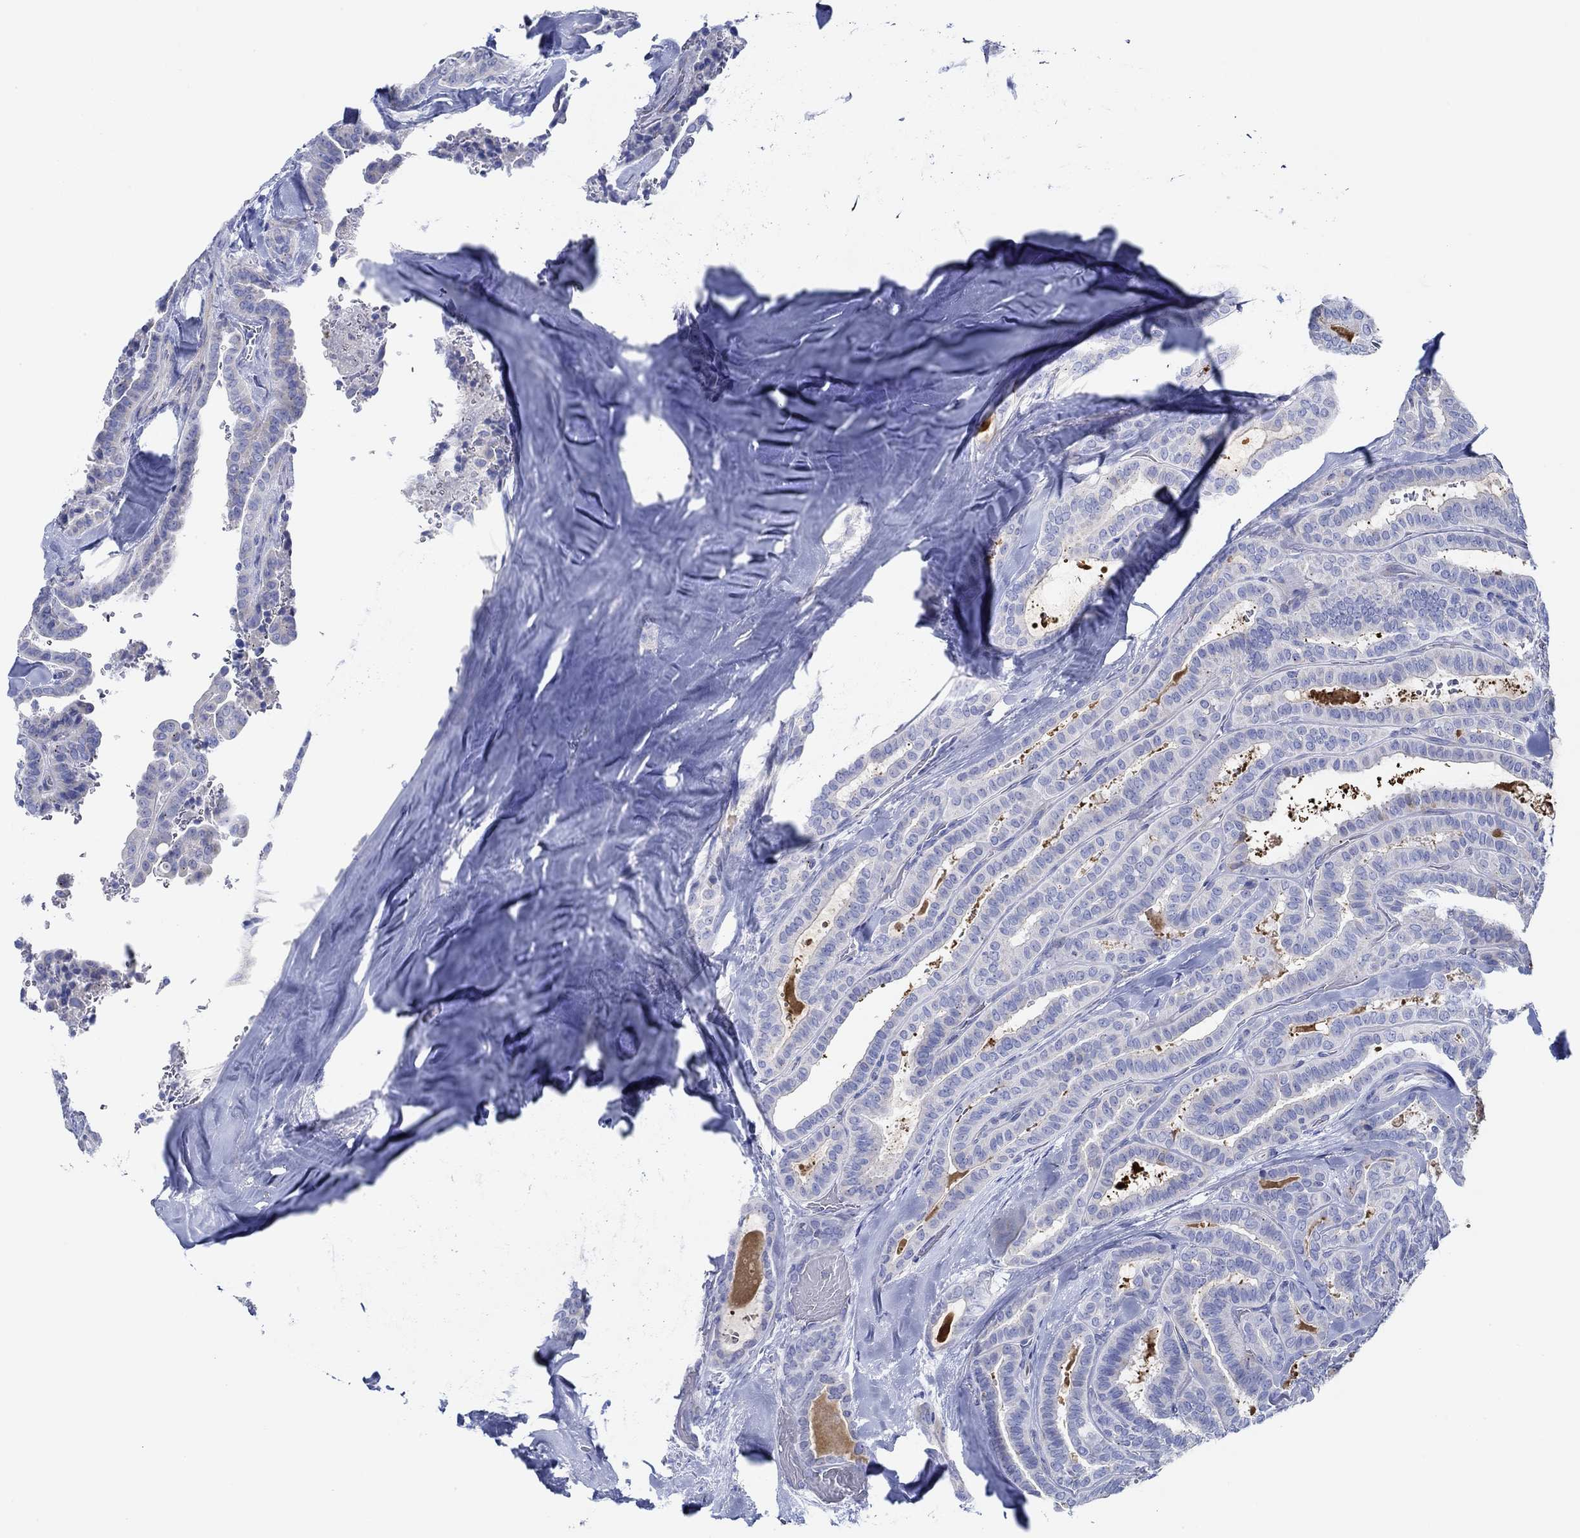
{"staining": {"intensity": "moderate", "quantity": "<25%", "location": "cytoplasmic/membranous"}, "tissue": "thyroid cancer", "cell_type": "Tumor cells", "image_type": "cancer", "snomed": [{"axis": "morphology", "description": "Papillary adenocarcinoma, NOS"}, {"axis": "topography", "description": "Thyroid gland"}], "caption": "IHC image of neoplastic tissue: human thyroid cancer (papillary adenocarcinoma) stained using IHC shows low levels of moderate protein expression localized specifically in the cytoplasmic/membranous of tumor cells, appearing as a cytoplasmic/membranous brown color.", "gene": "IGFBP6", "patient": {"sex": "female", "age": 39}}